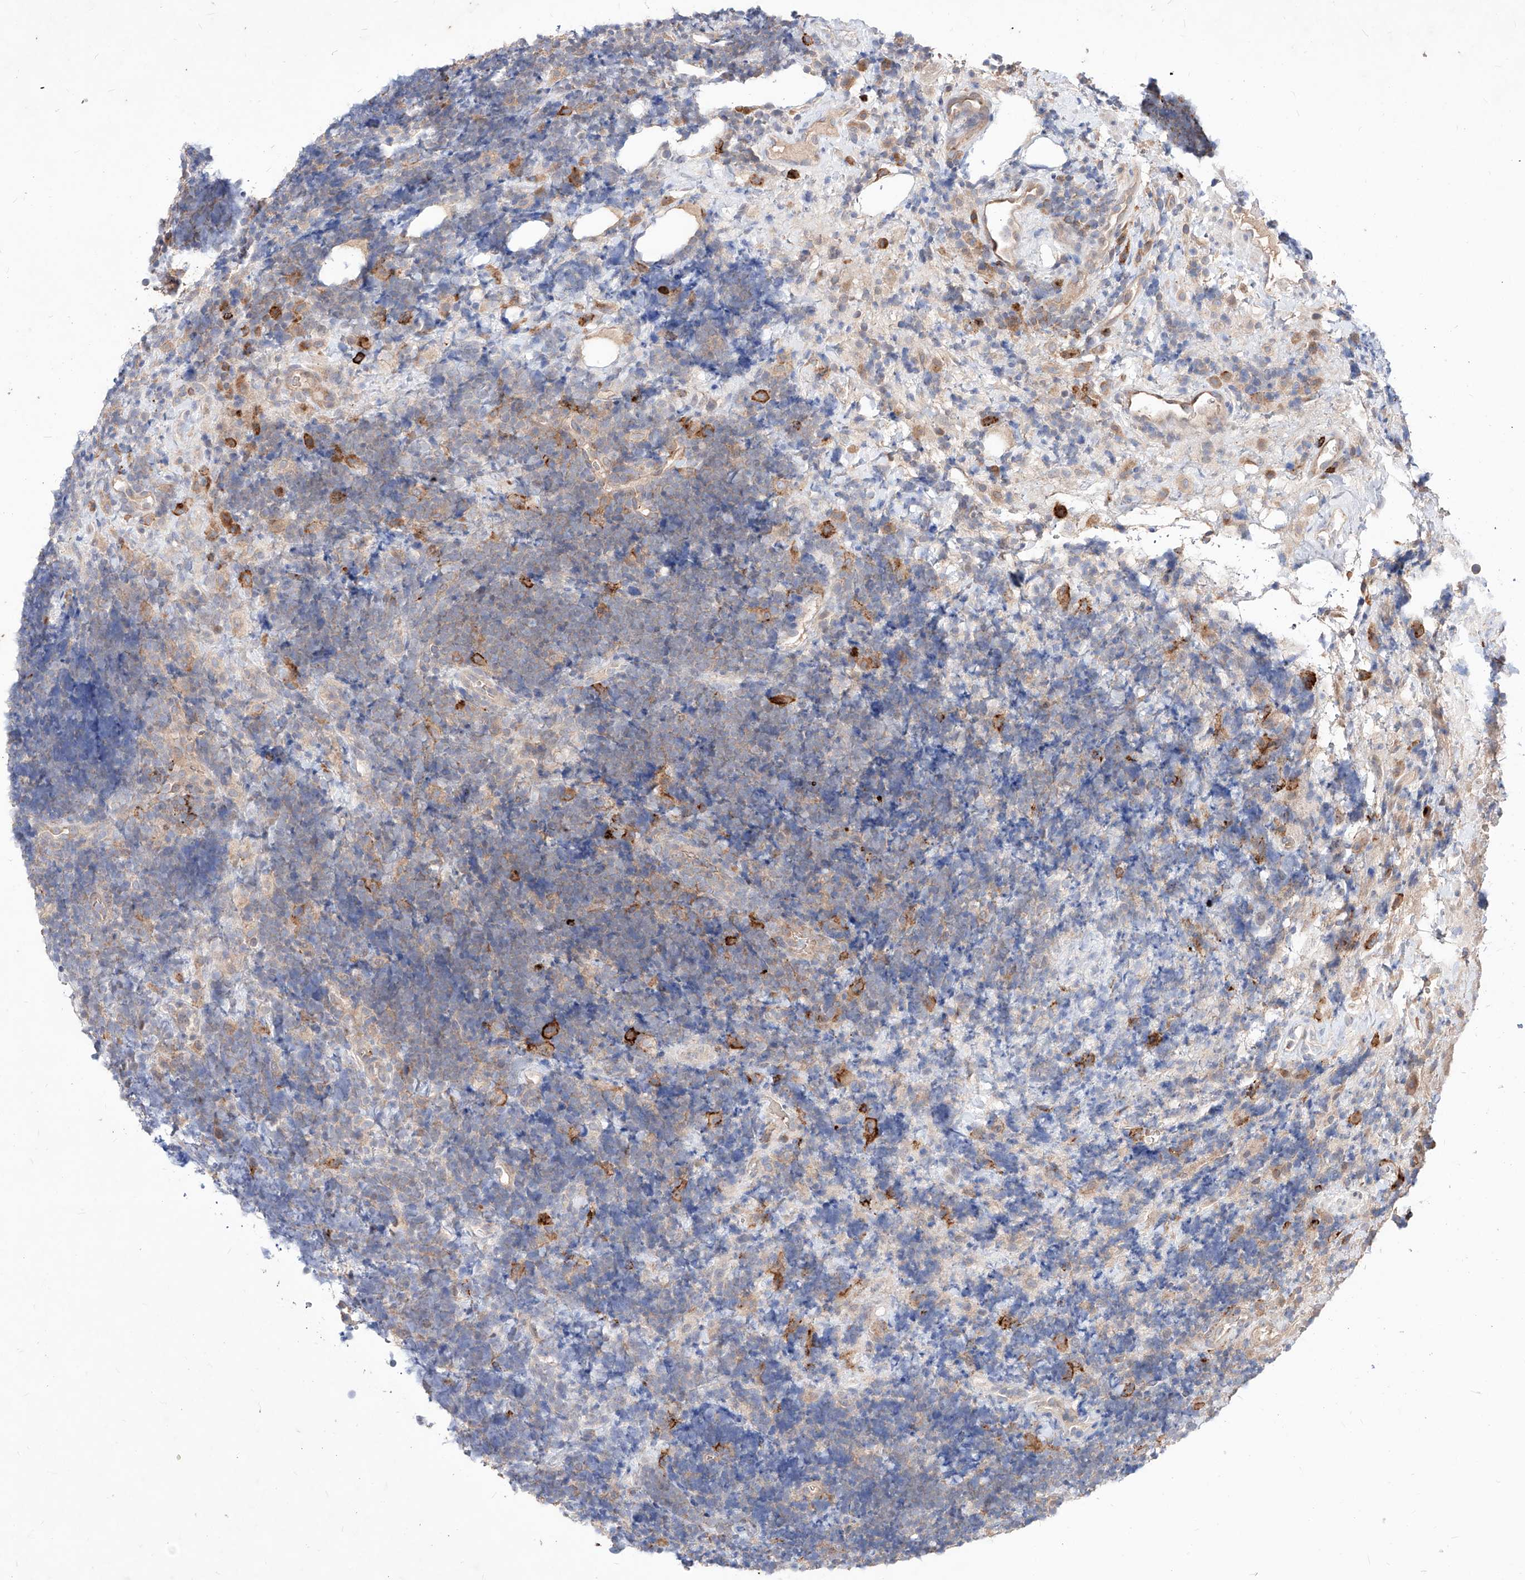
{"staining": {"intensity": "weak", "quantity": "<25%", "location": "cytoplasmic/membranous"}, "tissue": "lymphoma", "cell_type": "Tumor cells", "image_type": "cancer", "snomed": [{"axis": "morphology", "description": "Malignant lymphoma, non-Hodgkin's type, High grade"}, {"axis": "topography", "description": "Lymph node"}], "caption": "Immunohistochemical staining of malignant lymphoma, non-Hodgkin's type (high-grade) reveals no significant staining in tumor cells. (DAB (3,3'-diaminobenzidine) immunohistochemistry, high magnification).", "gene": "TSNAX", "patient": {"sex": "male", "age": 13}}